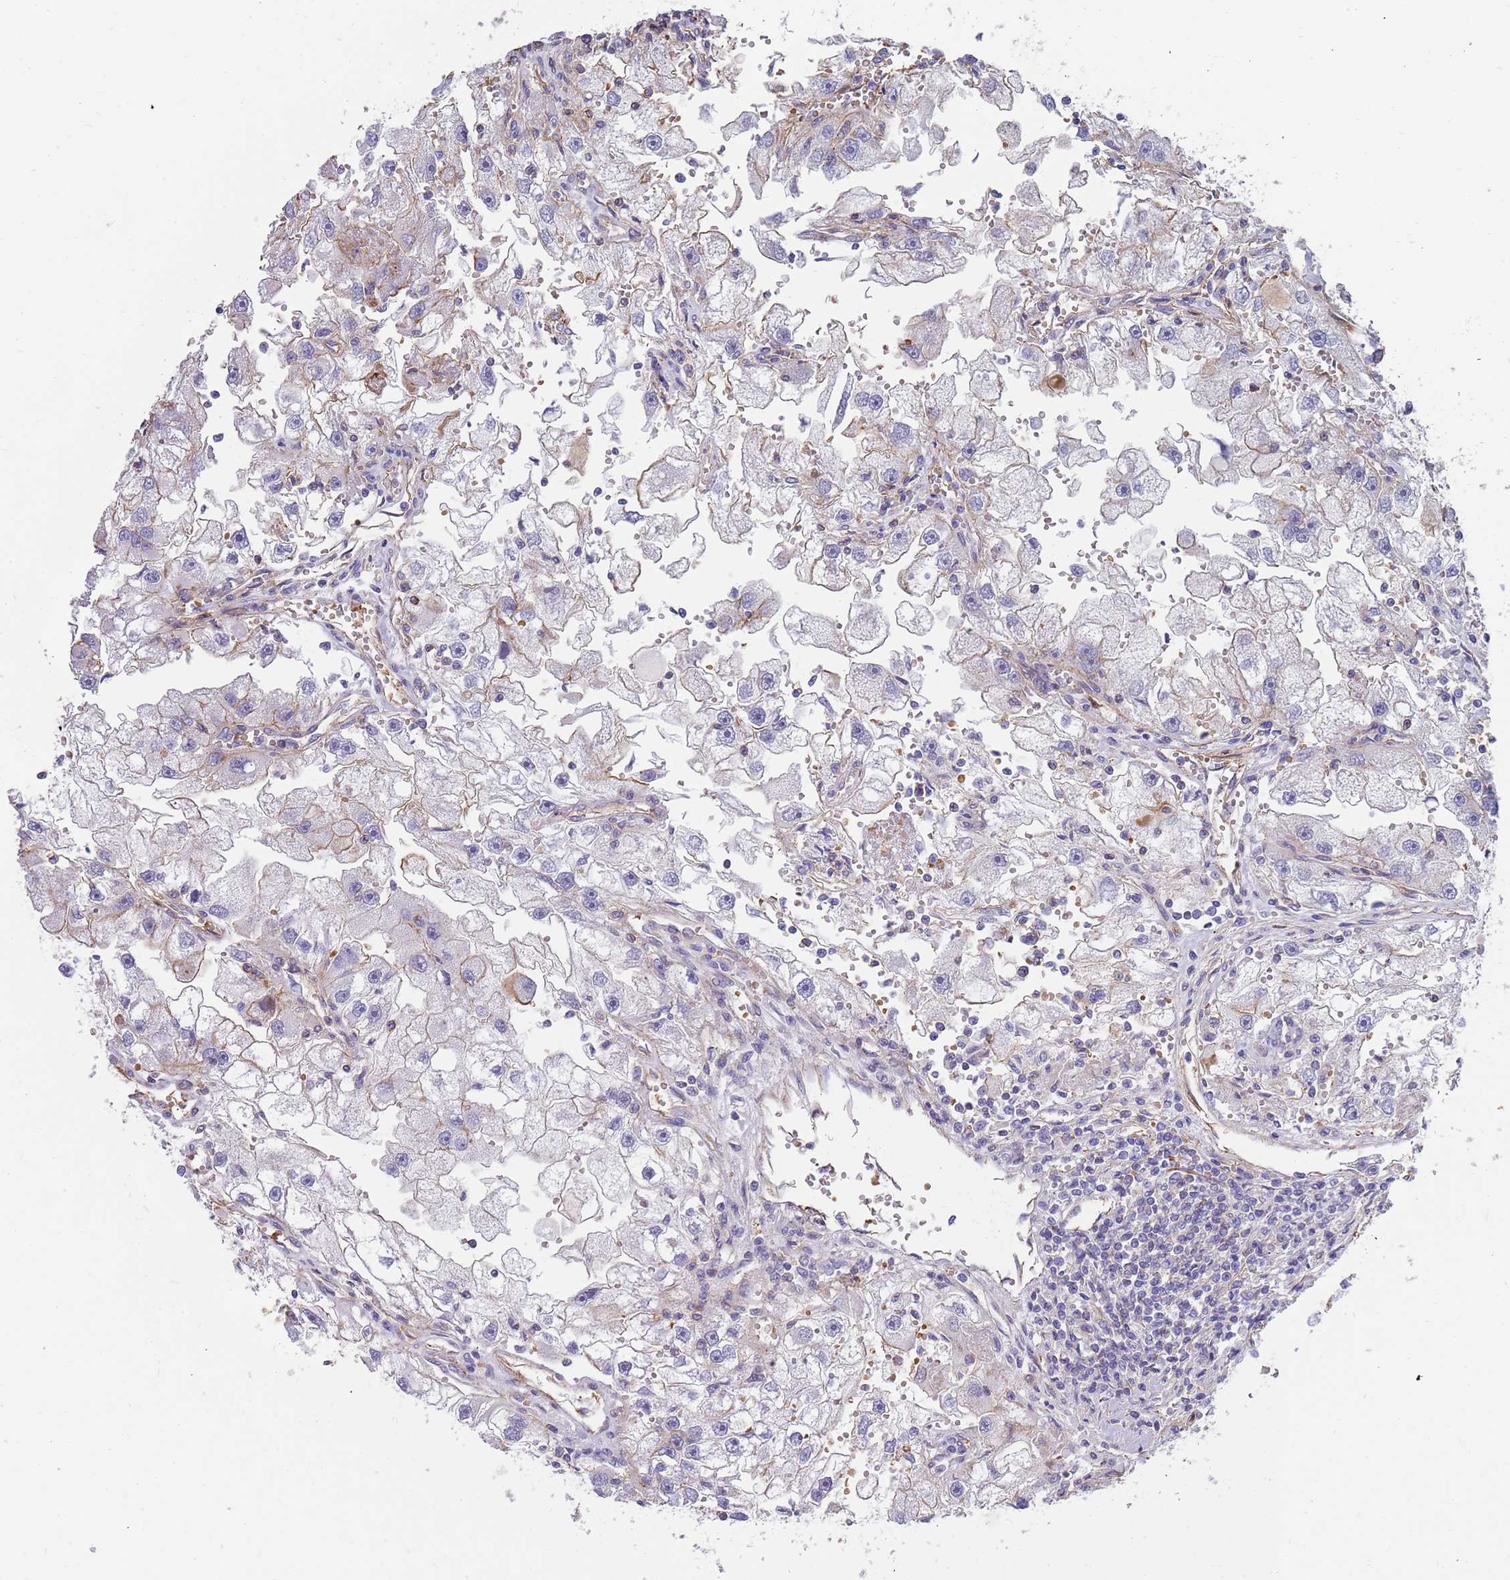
{"staining": {"intensity": "weak", "quantity": "<25%", "location": "cytoplasmic/membranous"}, "tissue": "renal cancer", "cell_type": "Tumor cells", "image_type": "cancer", "snomed": [{"axis": "morphology", "description": "Adenocarcinoma, NOS"}, {"axis": "topography", "description": "Kidney"}], "caption": "DAB immunohistochemical staining of adenocarcinoma (renal) shows no significant expression in tumor cells.", "gene": "GFRAL", "patient": {"sex": "male", "age": 63}}